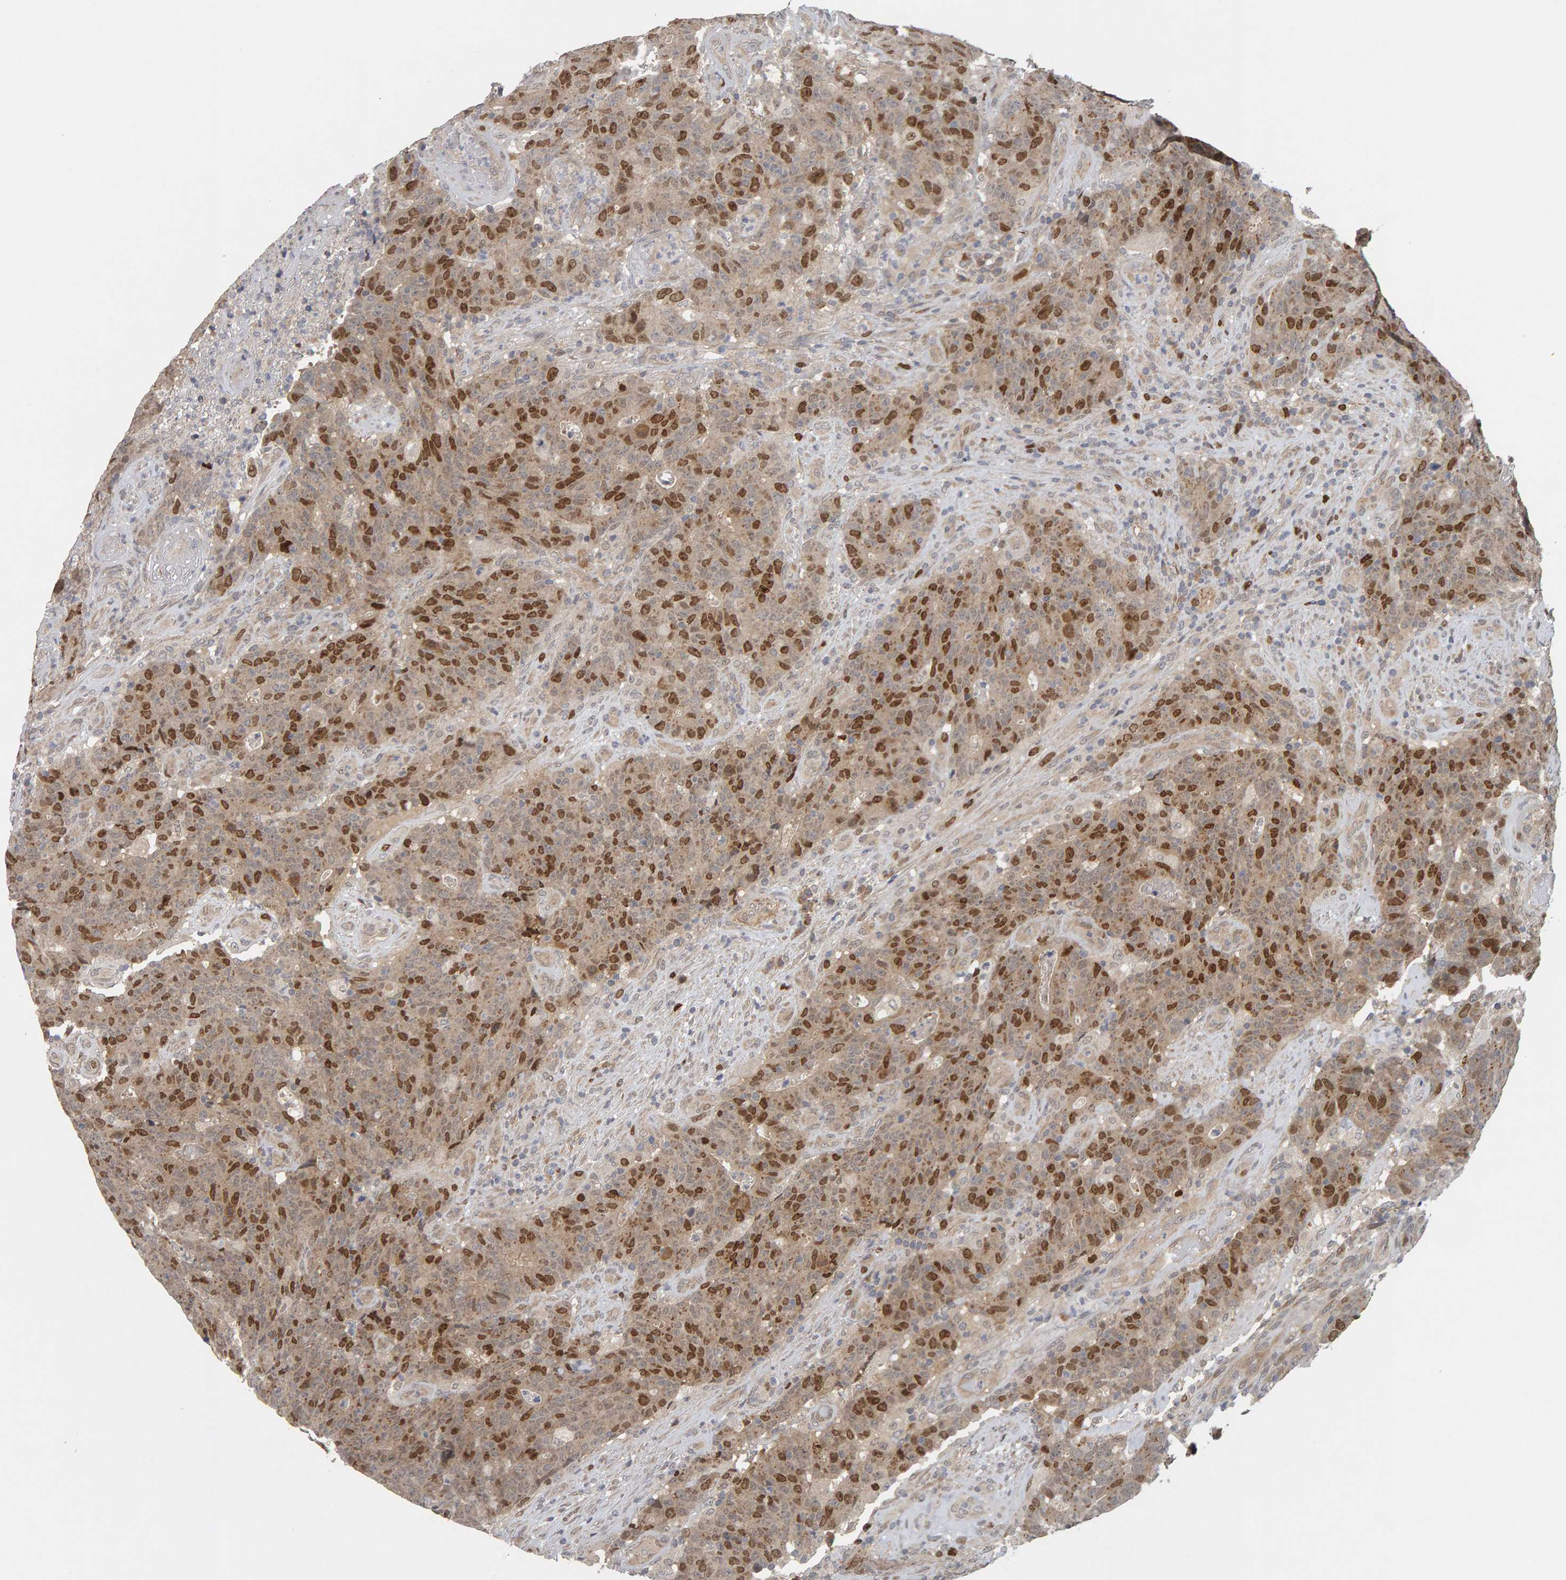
{"staining": {"intensity": "moderate", "quantity": ">75%", "location": "nuclear"}, "tissue": "colorectal cancer", "cell_type": "Tumor cells", "image_type": "cancer", "snomed": [{"axis": "morphology", "description": "Normal tissue, NOS"}, {"axis": "morphology", "description": "Adenocarcinoma, NOS"}, {"axis": "topography", "description": "Colon"}], "caption": "Immunohistochemistry (IHC) staining of colorectal cancer (adenocarcinoma), which exhibits medium levels of moderate nuclear positivity in approximately >75% of tumor cells indicating moderate nuclear protein expression. The staining was performed using DAB (3,3'-diaminobenzidine) (brown) for protein detection and nuclei were counterstained in hematoxylin (blue).", "gene": "CDCA5", "patient": {"sex": "female", "age": 75}}